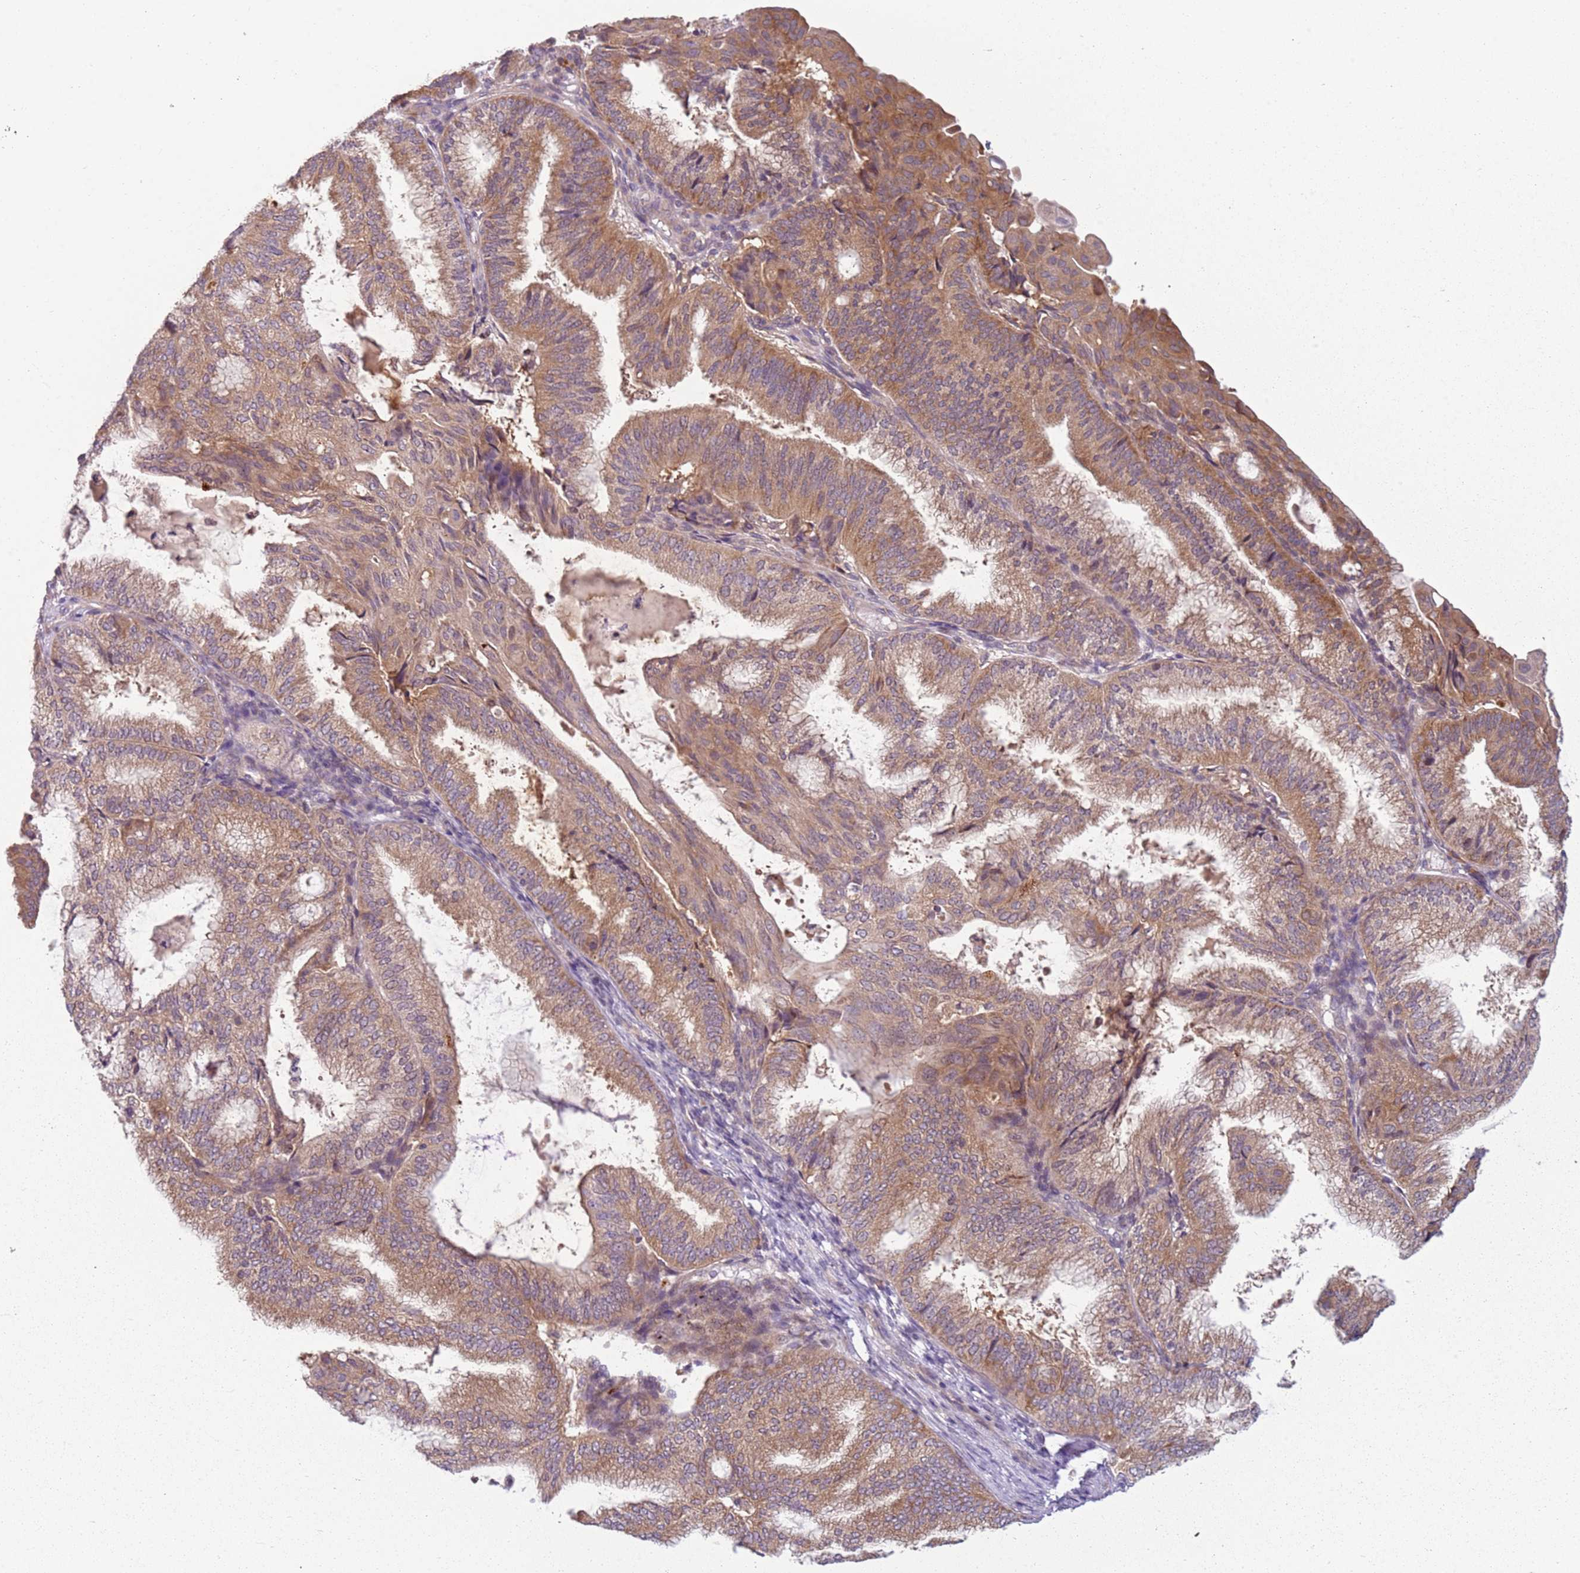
{"staining": {"intensity": "moderate", "quantity": ">75%", "location": "cytoplasmic/membranous"}, "tissue": "endometrial cancer", "cell_type": "Tumor cells", "image_type": "cancer", "snomed": [{"axis": "morphology", "description": "Adenocarcinoma, NOS"}, {"axis": "topography", "description": "Endometrium"}], "caption": "Immunohistochemistry (IHC) staining of endometrial adenocarcinoma, which displays medium levels of moderate cytoplasmic/membranous expression in approximately >75% of tumor cells indicating moderate cytoplasmic/membranous protein positivity. The staining was performed using DAB (3,3'-diaminobenzidine) (brown) for protein detection and nuclei were counterstained in hematoxylin (blue).", "gene": "RPS28", "patient": {"sex": "female", "age": 49}}